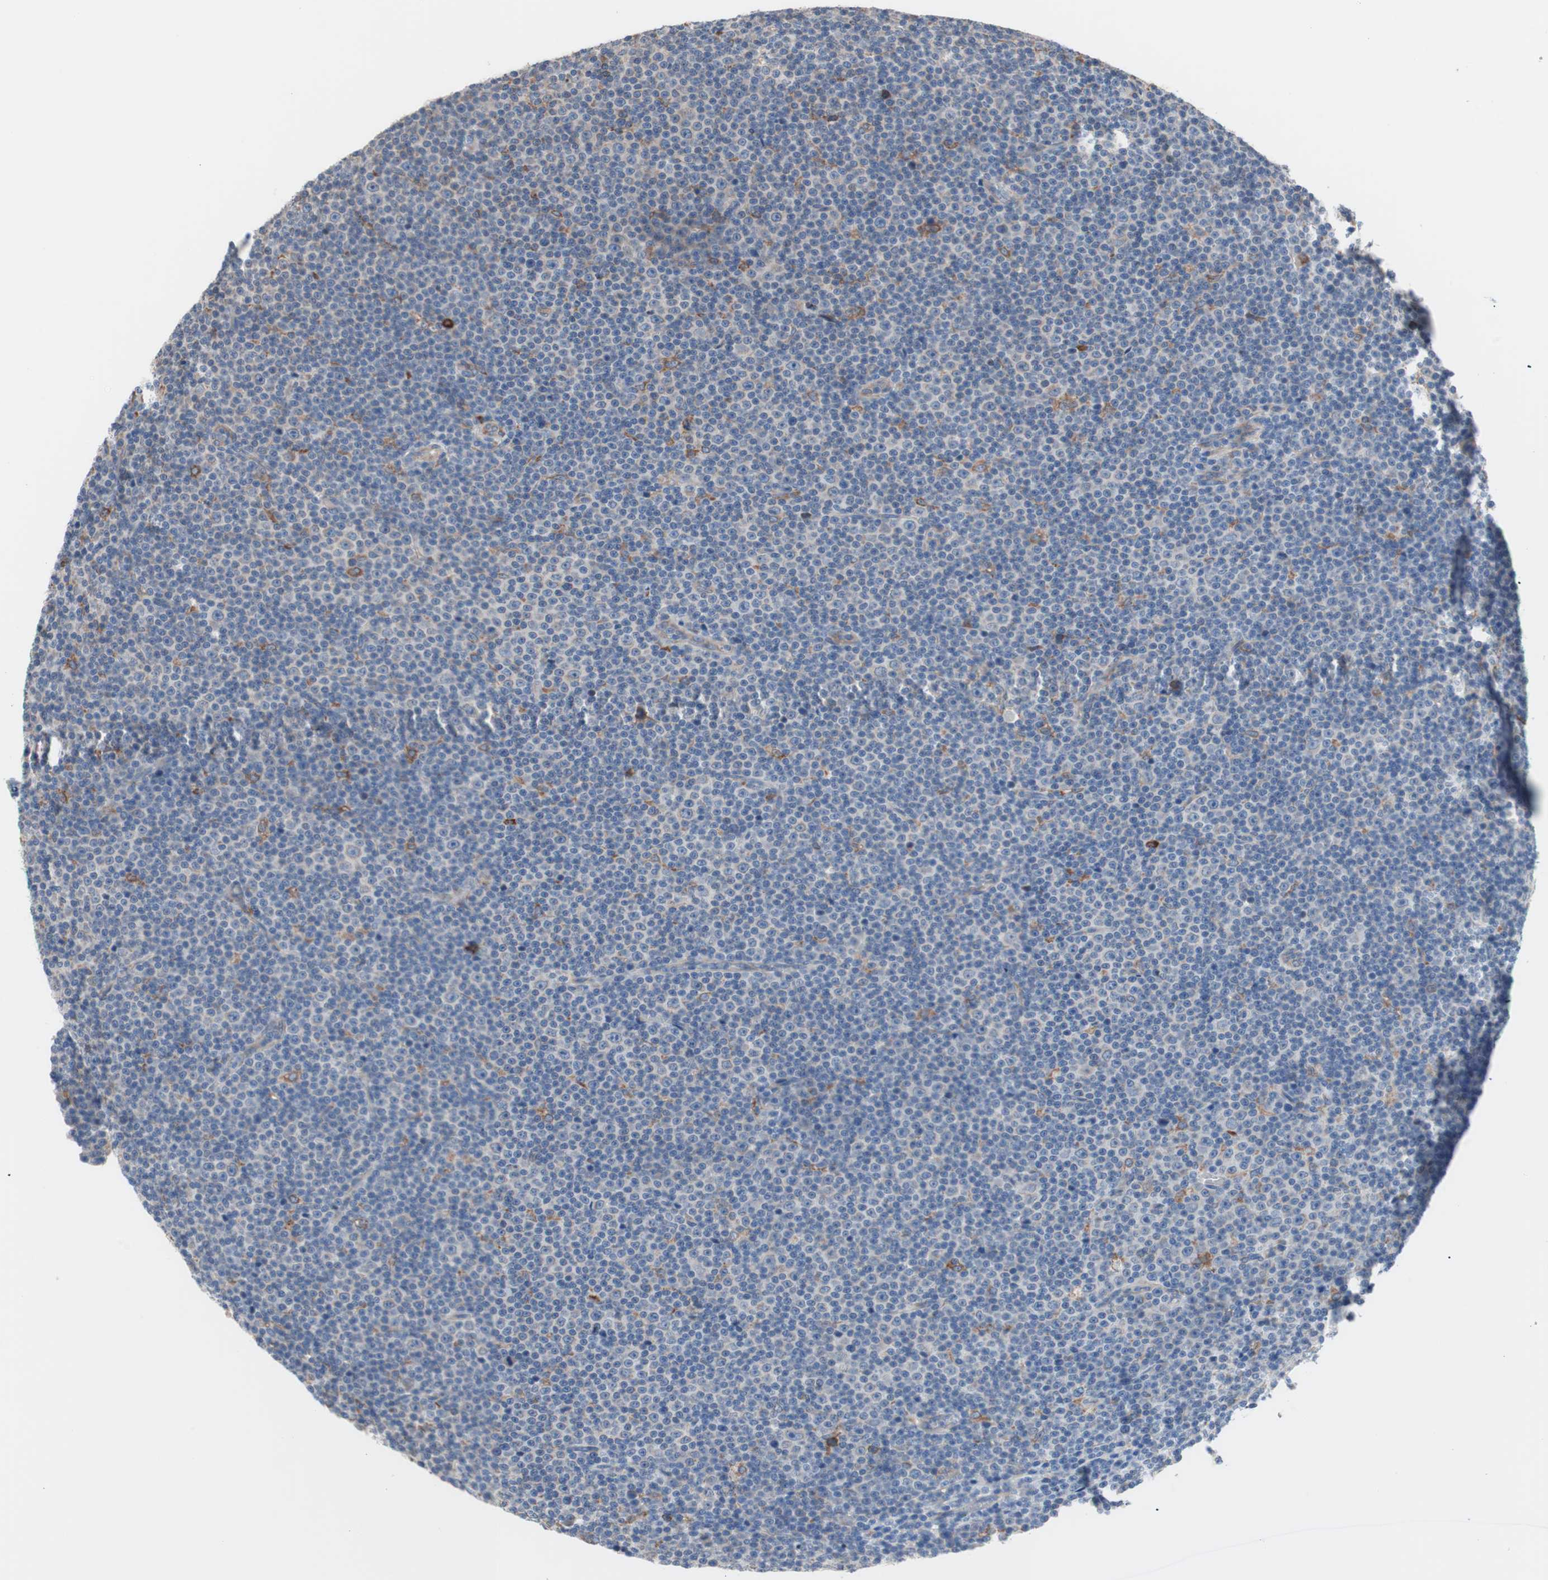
{"staining": {"intensity": "negative", "quantity": "none", "location": "none"}, "tissue": "lymphoma", "cell_type": "Tumor cells", "image_type": "cancer", "snomed": [{"axis": "morphology", "description": "Malignant lymphoma, non-Hodgkin's type, Low grade"}, {"axis": "topography", "description": "Lymph node"}], "caption": "Malignant lymphoma, non-Hodgkin's type (low-grade) stained for a protein using IHC demonstrates no expression tumor cells.", "gene": "SLC27A4", "patient": {"sex": "female", "age": 67}}